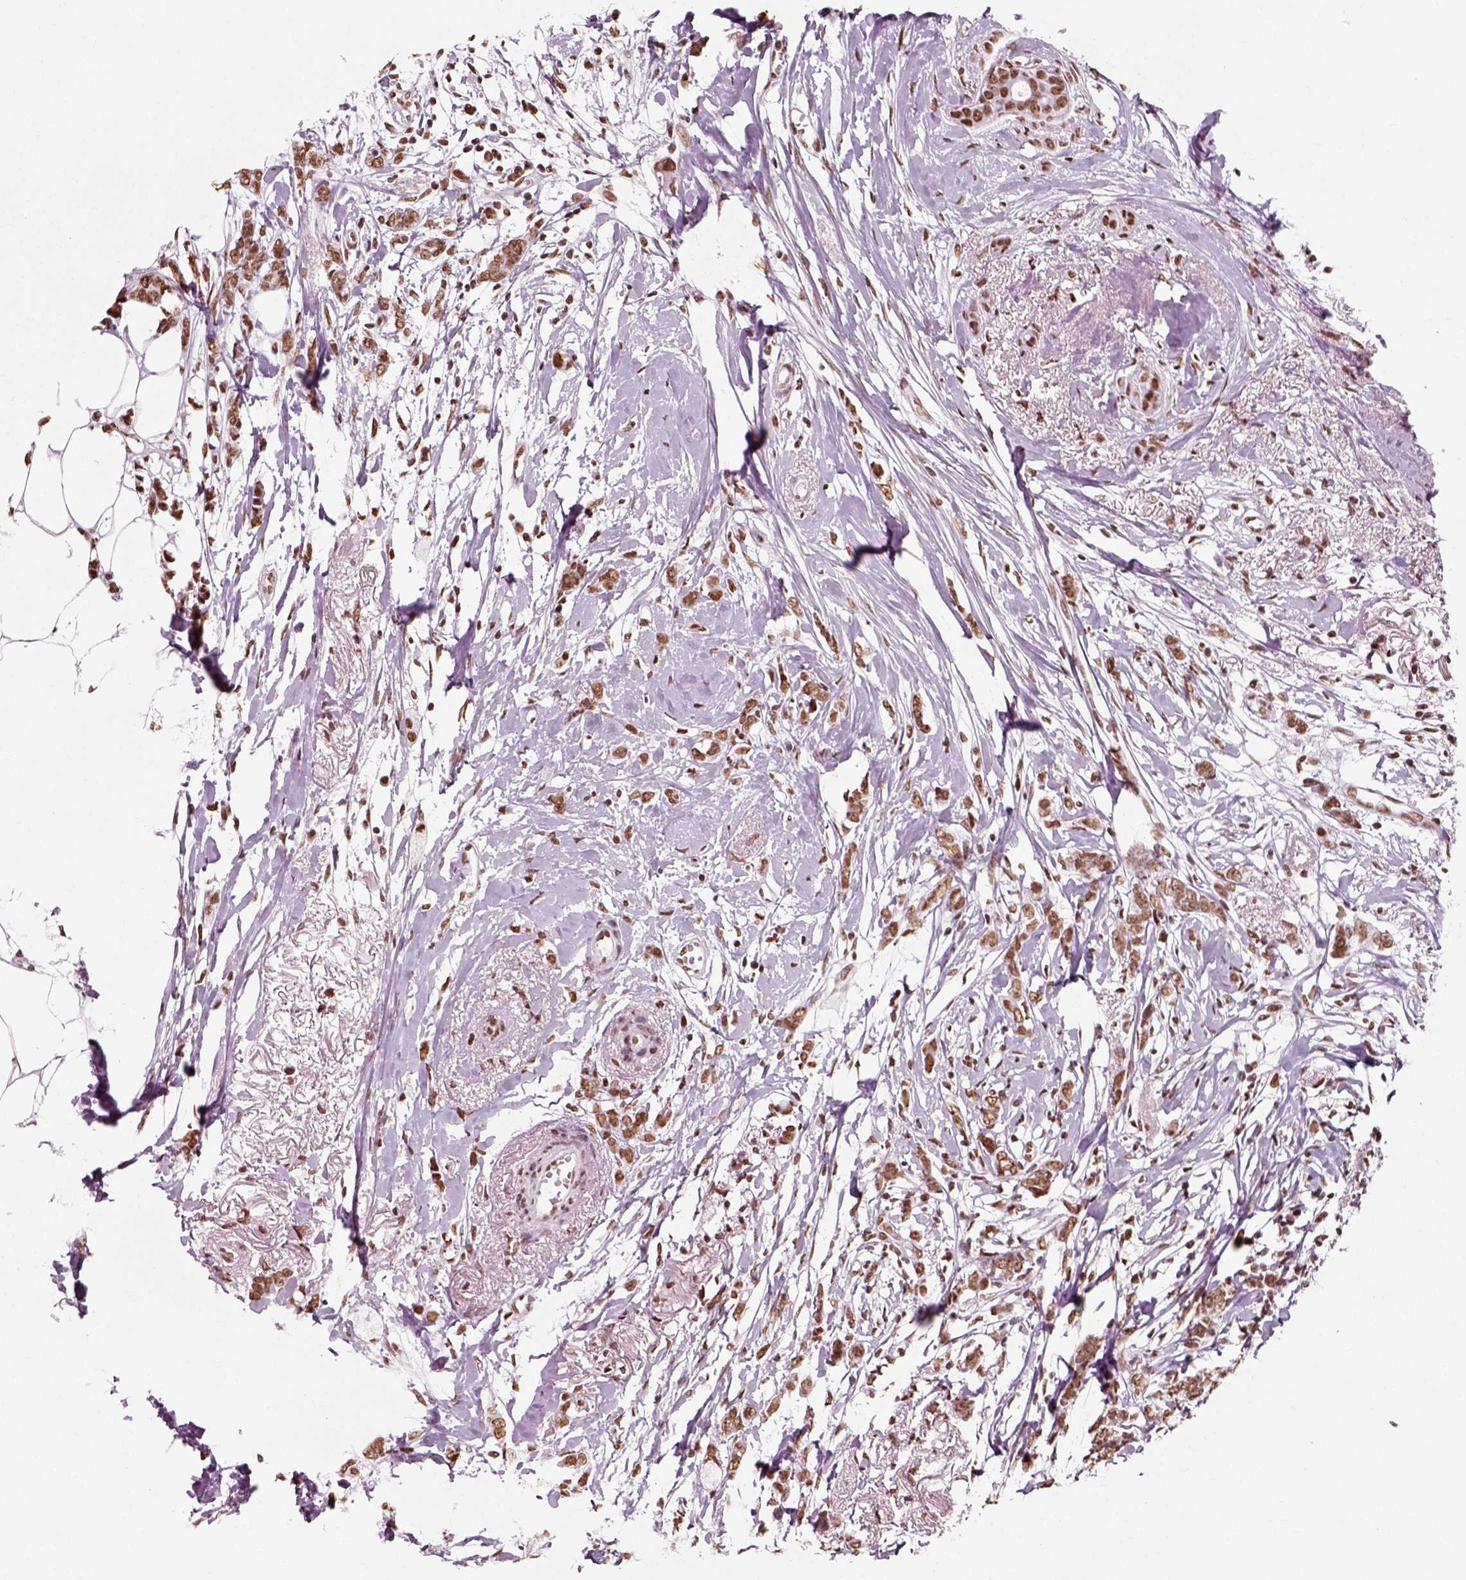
{"staining": {"intensity": "strong", "quantity": ">75%", "location": "nuclear"}, "tissue": "breast cancer", "cell_type": "Tumor cells", "image_type": "cancer", "snomed": [{"axis": "morphology", "description": "Duct carcinoma"}, {"axis": "topography", "description": "Breast"}], "caption": "Breast cancer (infiltrating ductal carcinoma) stained with a brown dye reveals strong nuclear positive expression in approximately >75% of tumor cells.", "gene": "POLR1H", "patient": {"sex": "female", "age": 40}}